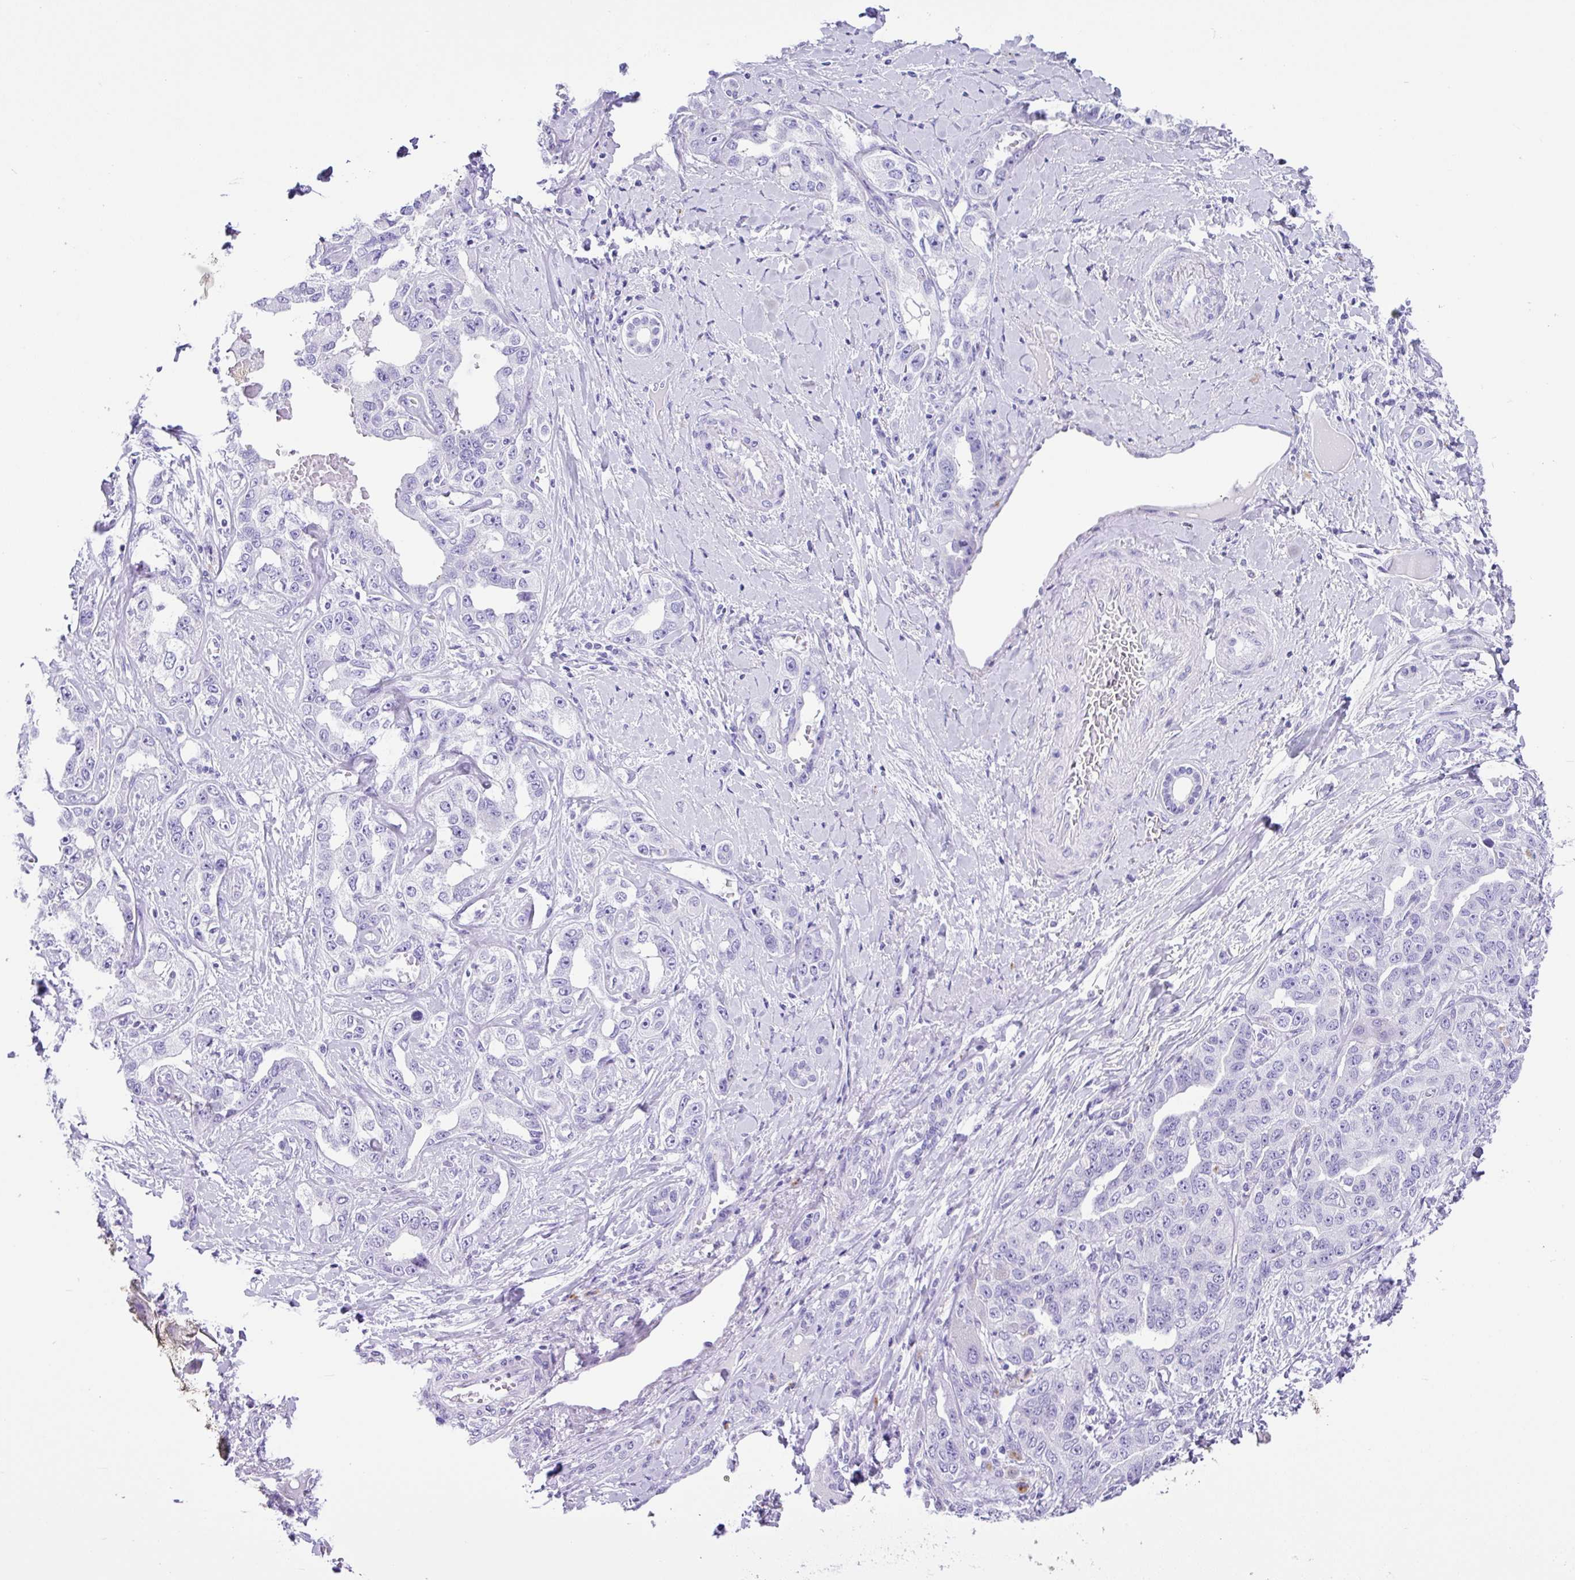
{"staining": {"intensity": "negative", "quantity": "none", "location": "none"}, "tissue": "liver cancer", "cell_type": "Tumor cells", "image_type": "cancer", "snomed": [{"axis": "morphology", "description": "Cholangiocarcinoma"}, {"axis": "topography", "description": "Liver"}], "caption": "Liver cancer stained for a protein using IHC shows no positivity tumor cells.", "gene": "ZG16", "patient": {"sex": "male", "age": 59}}